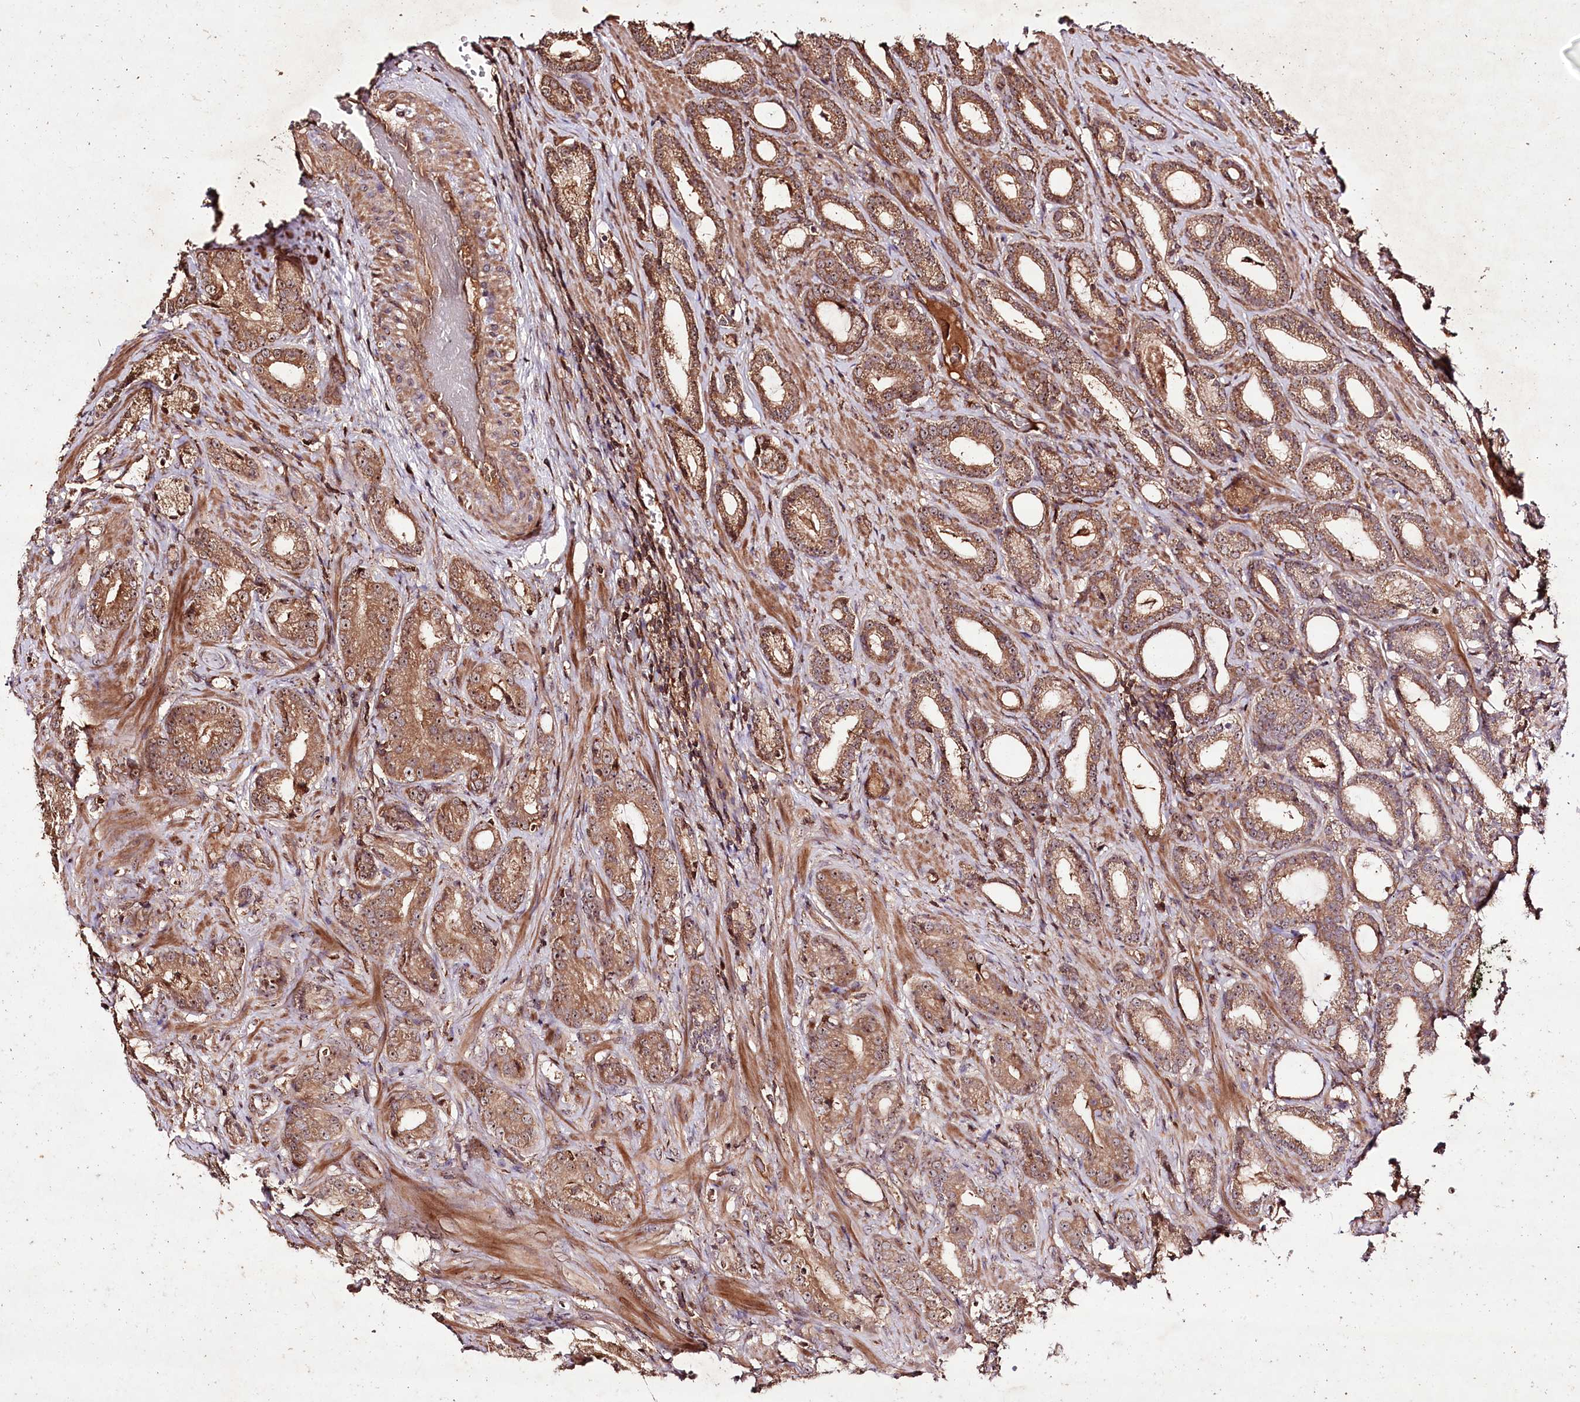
{"staining": {"intensity": "moderate", "quantity": ">75%", "location": "cytoplasmic/membranous,nuclear"}, "tissue": "prostate cancer", "cell_type": "Tumor cells", "image_type": "cancer", "snomed": [{"axis": "morphology", "description": "Adenocarcinoma, Low grade"}, {"axis": "topography", "description": "Prostate"}], "caption": "Prostate adenocarcinoma (low-grade) stained for a protein (brown) demonstrates moderate cytoplasmic/membranous and nuclear positive expression in about >75% of tumor cells.", "gene": "FAM53B", "patient": {"sex": "male", "age": 71}}